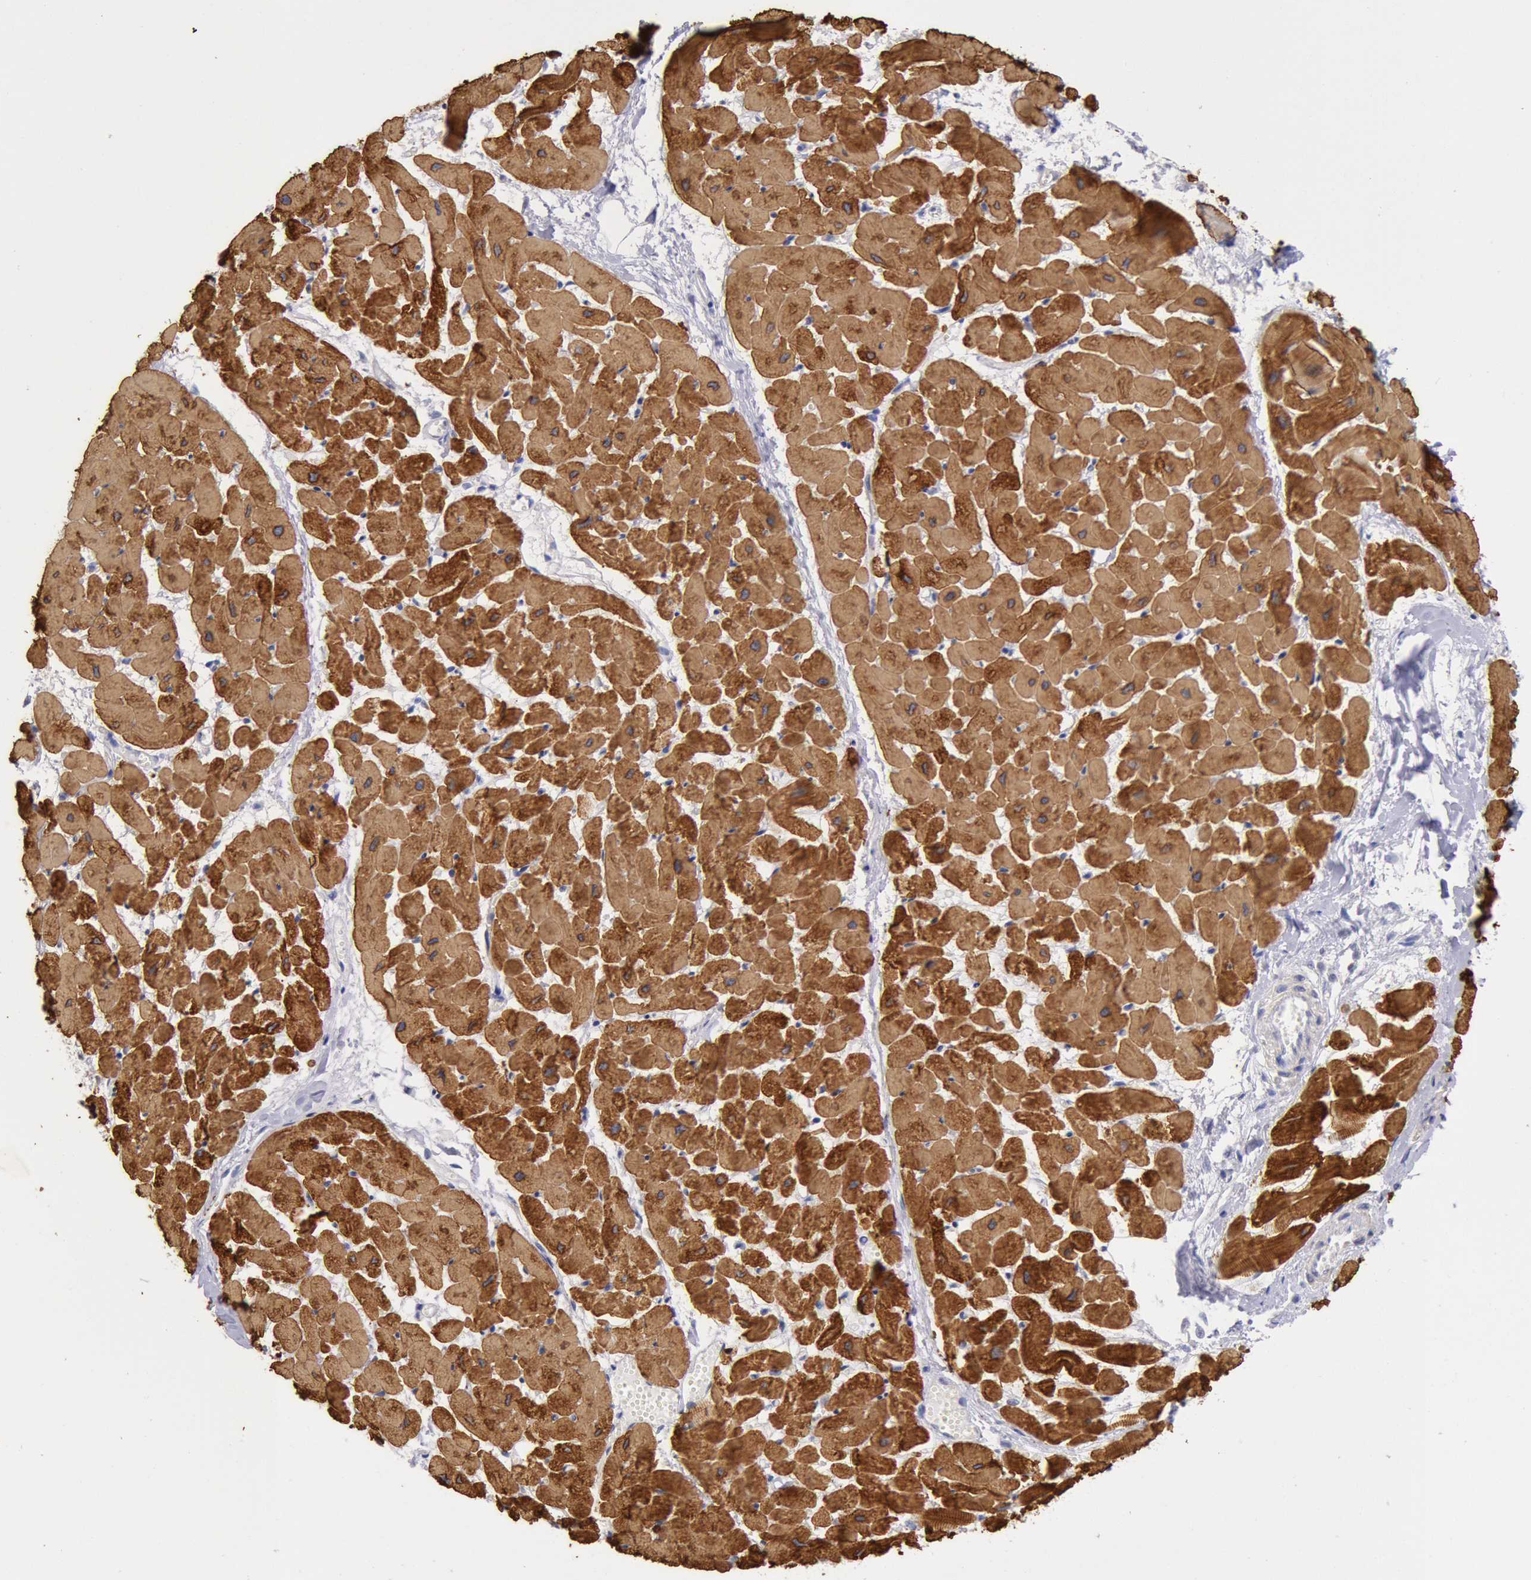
{"staining": {"intensity": "strong", "quantity": ">75%", "location": "cytoplasmic/membranous"}, "tissue": "heart muscle", "cell_type": "Cardiomyocytes", "image_type": "normal", "snomed": [{"axis": "morphology", "description": "Normal tissue, NOS"}, {"axis": "topography", "description": "Heart"}], "caption": "Immunohistochemical staining of normal human heart muscle demonstrates strong cytoplasmic/membranous protein expression in approximately >75% of cardiomyocytes.", "gene": "MYH6", "patient": {"sex": "female", "age": 19}}